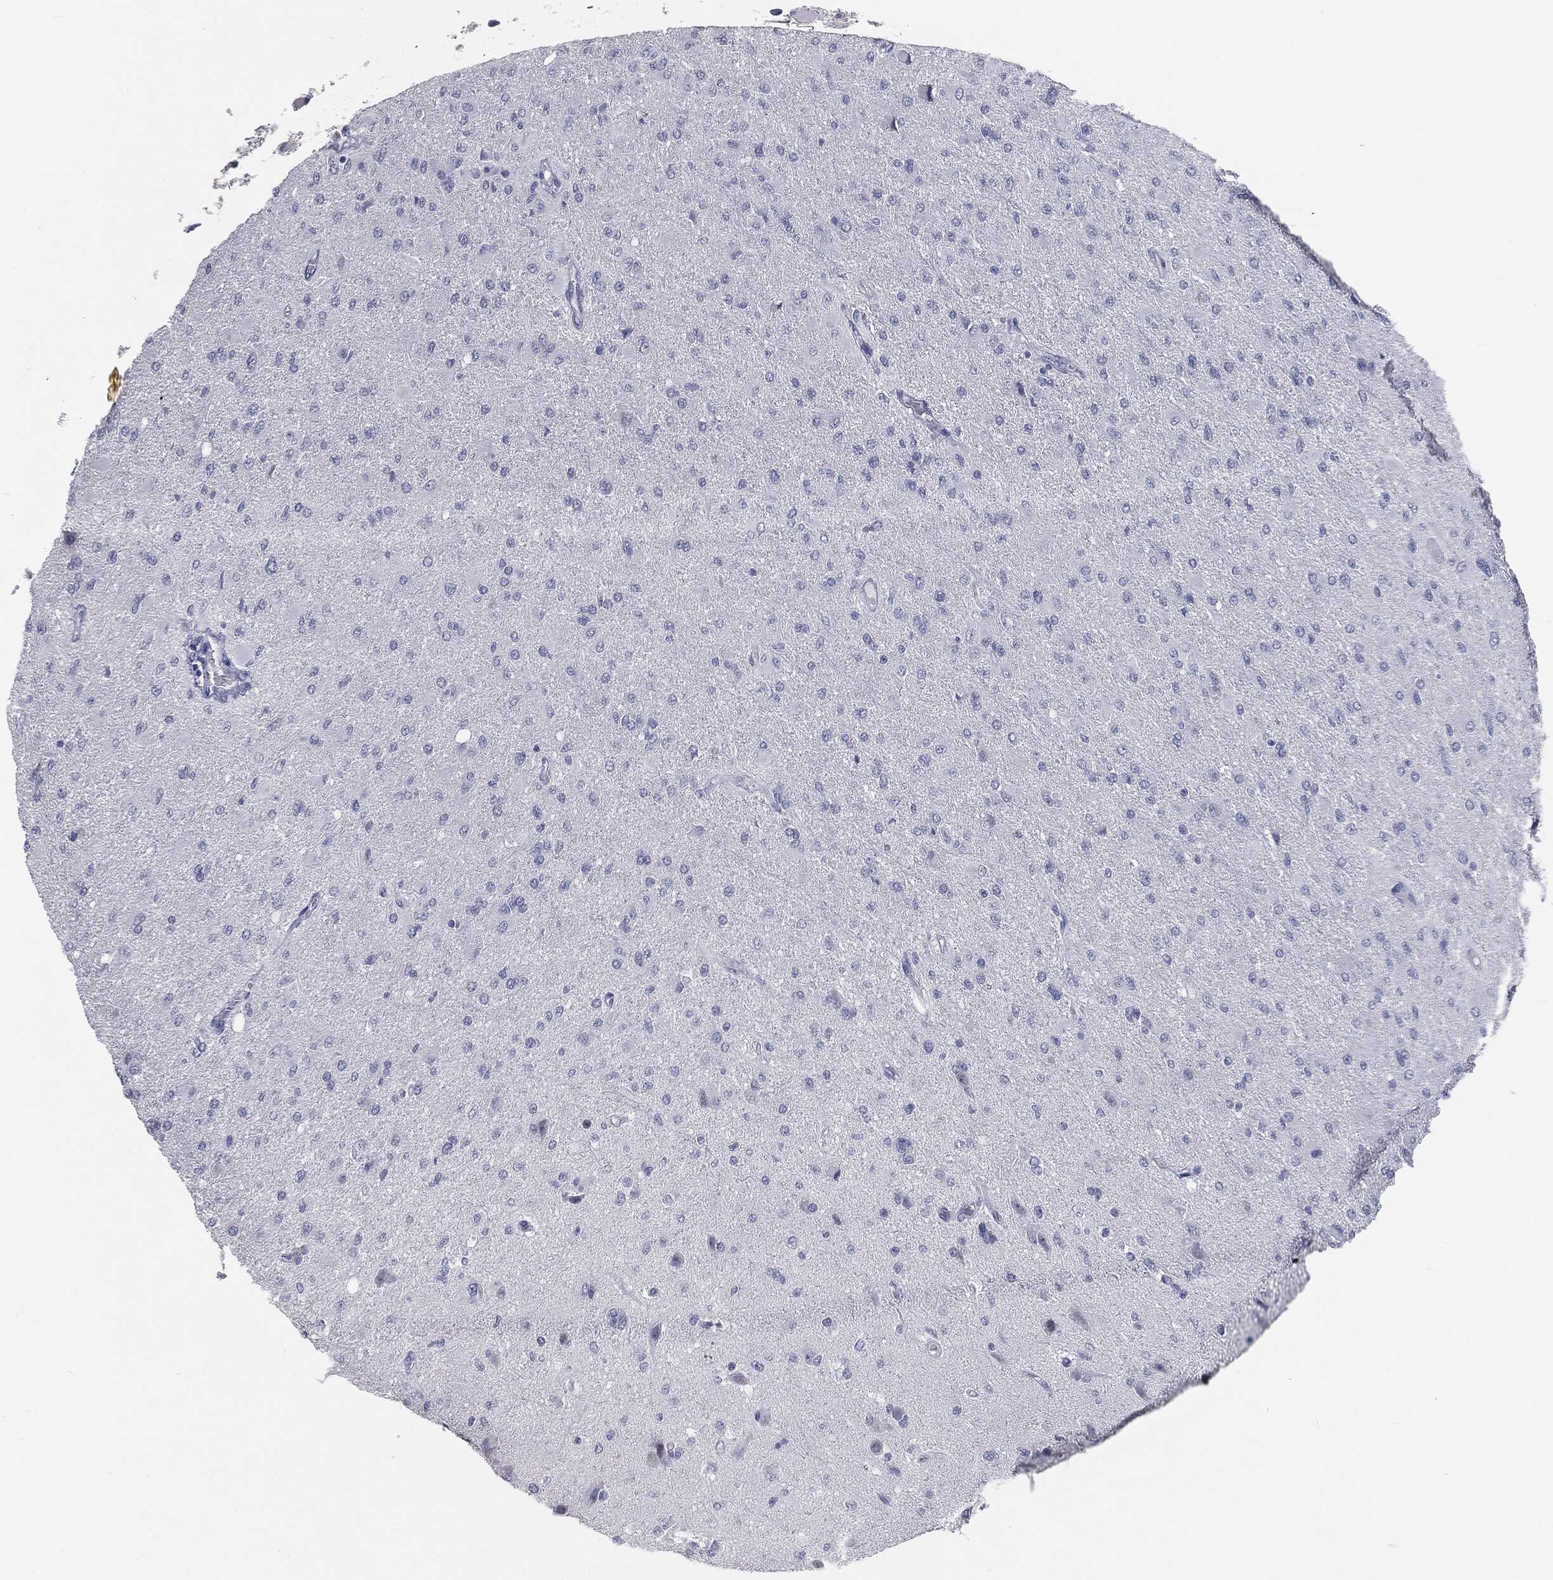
{"staining": {"intensity": "negative", "quantity": "none", "location": "none"}, "tissue": "glioma", "cell_type": "Tumor cells", "image_type": "cancer", "snomed": [{"axis": "morphology", "description": "Glioma, malignant, High grade"}, {"axis": "topography", "description": "Cerebral cortex"}], "caption": "This is a histopathology image of immunohistochemistry (IHC) staining of malignant glioma (high-grade), which shows no positivity in tumor cells.", "gene": "PRAME", "patient": {"sex": "female", "age": 36}}